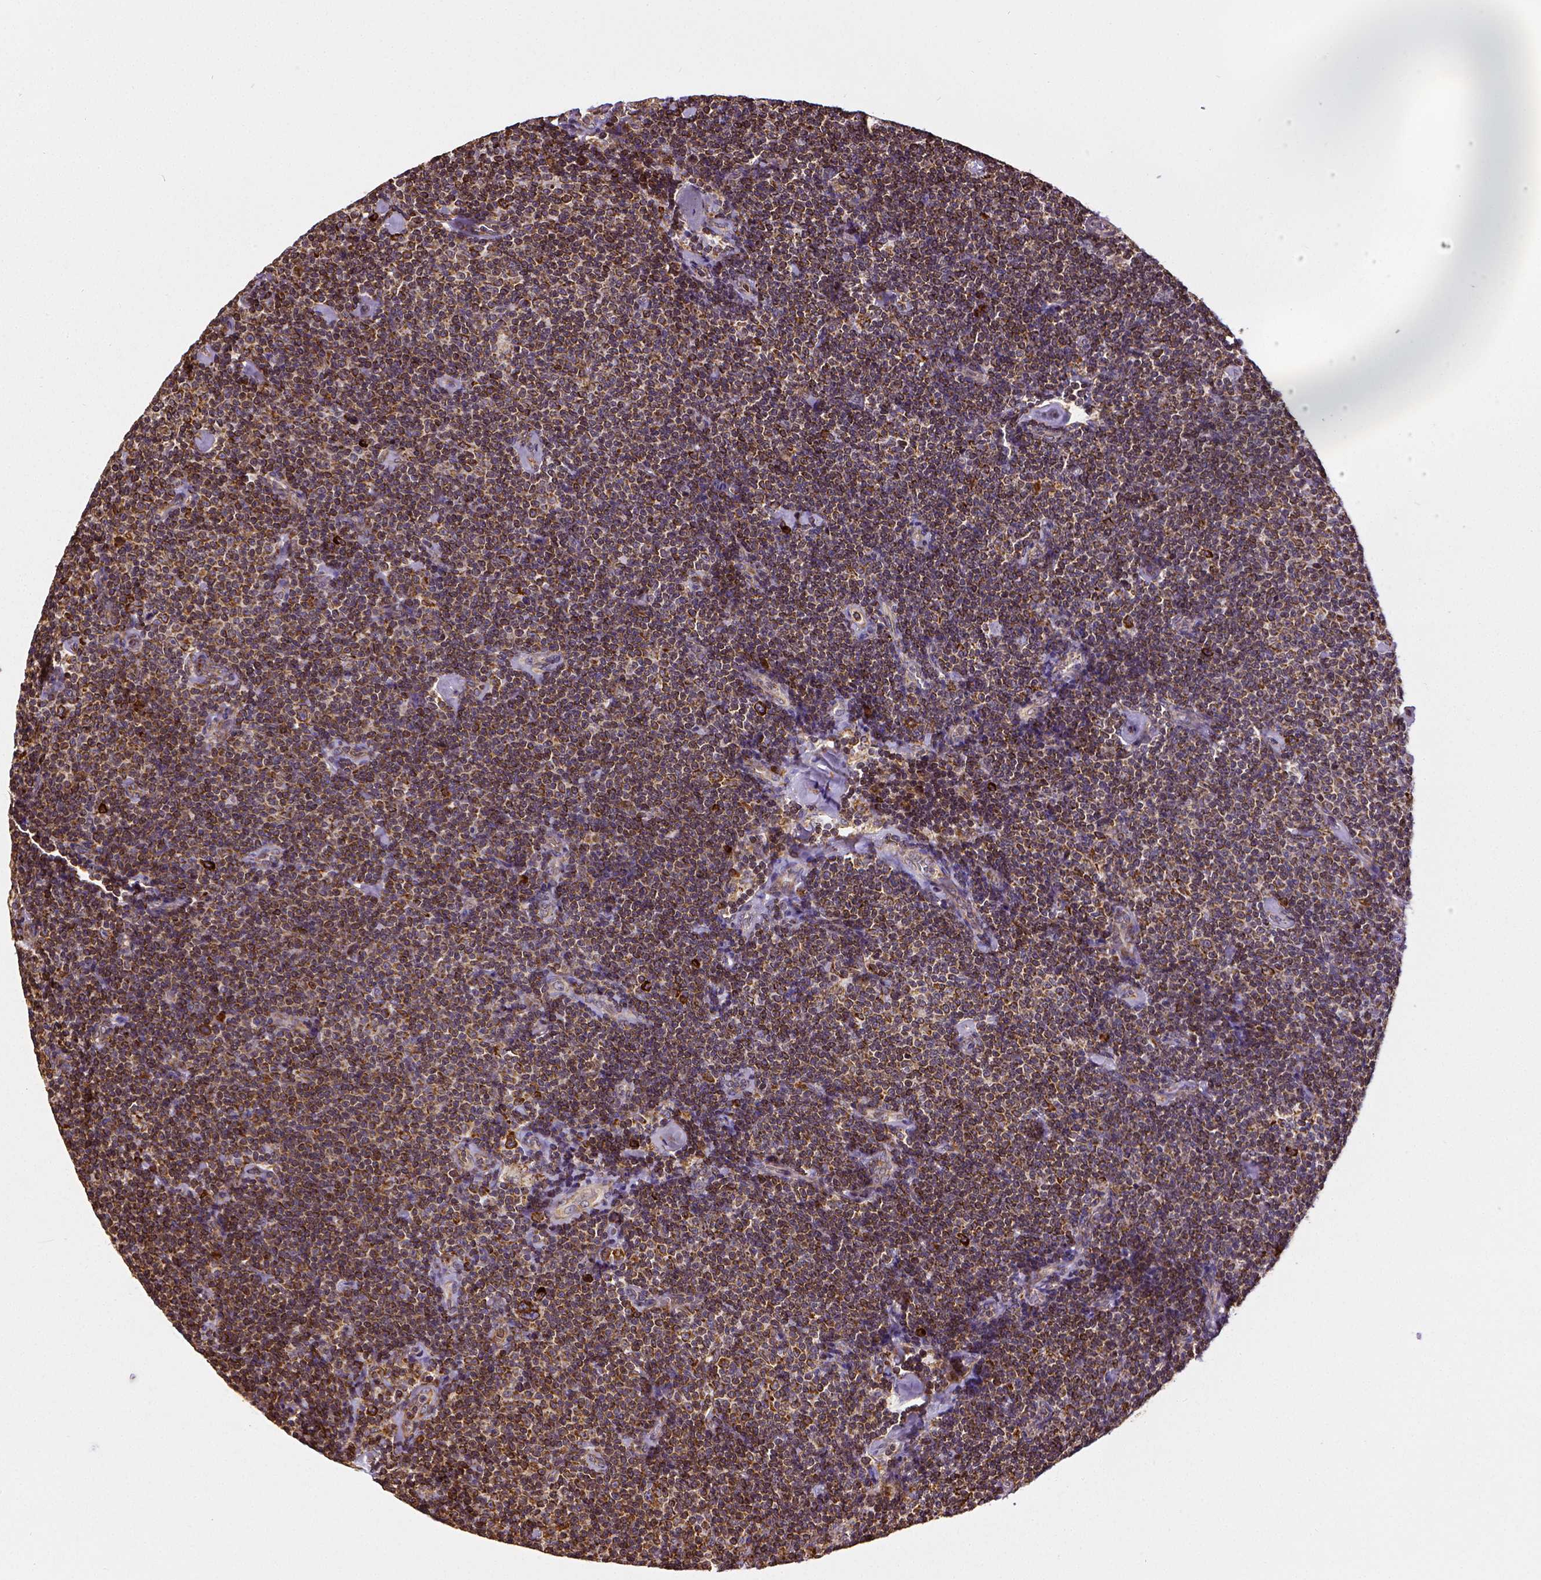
{"staining": {"intensity": "strong", "quantity": ">75%", "location": "cytoplasmic/membranous"}, "tissue": "lymphoma", "cell_type": "Tumor cells", "image_type": "cancer", "snomed": [{"axis": "morphology", "description": "Malignant lymphoma, non-Hodgkin's type, Low grade"}, {"axis": "topography", "description": "Lymph node"}], "caption": "Protein staining displays strong cytoplasmic/membranous expression in about >75% of tumor cells in lymphoma.", "gene": "MTDH", "patient": {"sex": "male", "age": 81}}